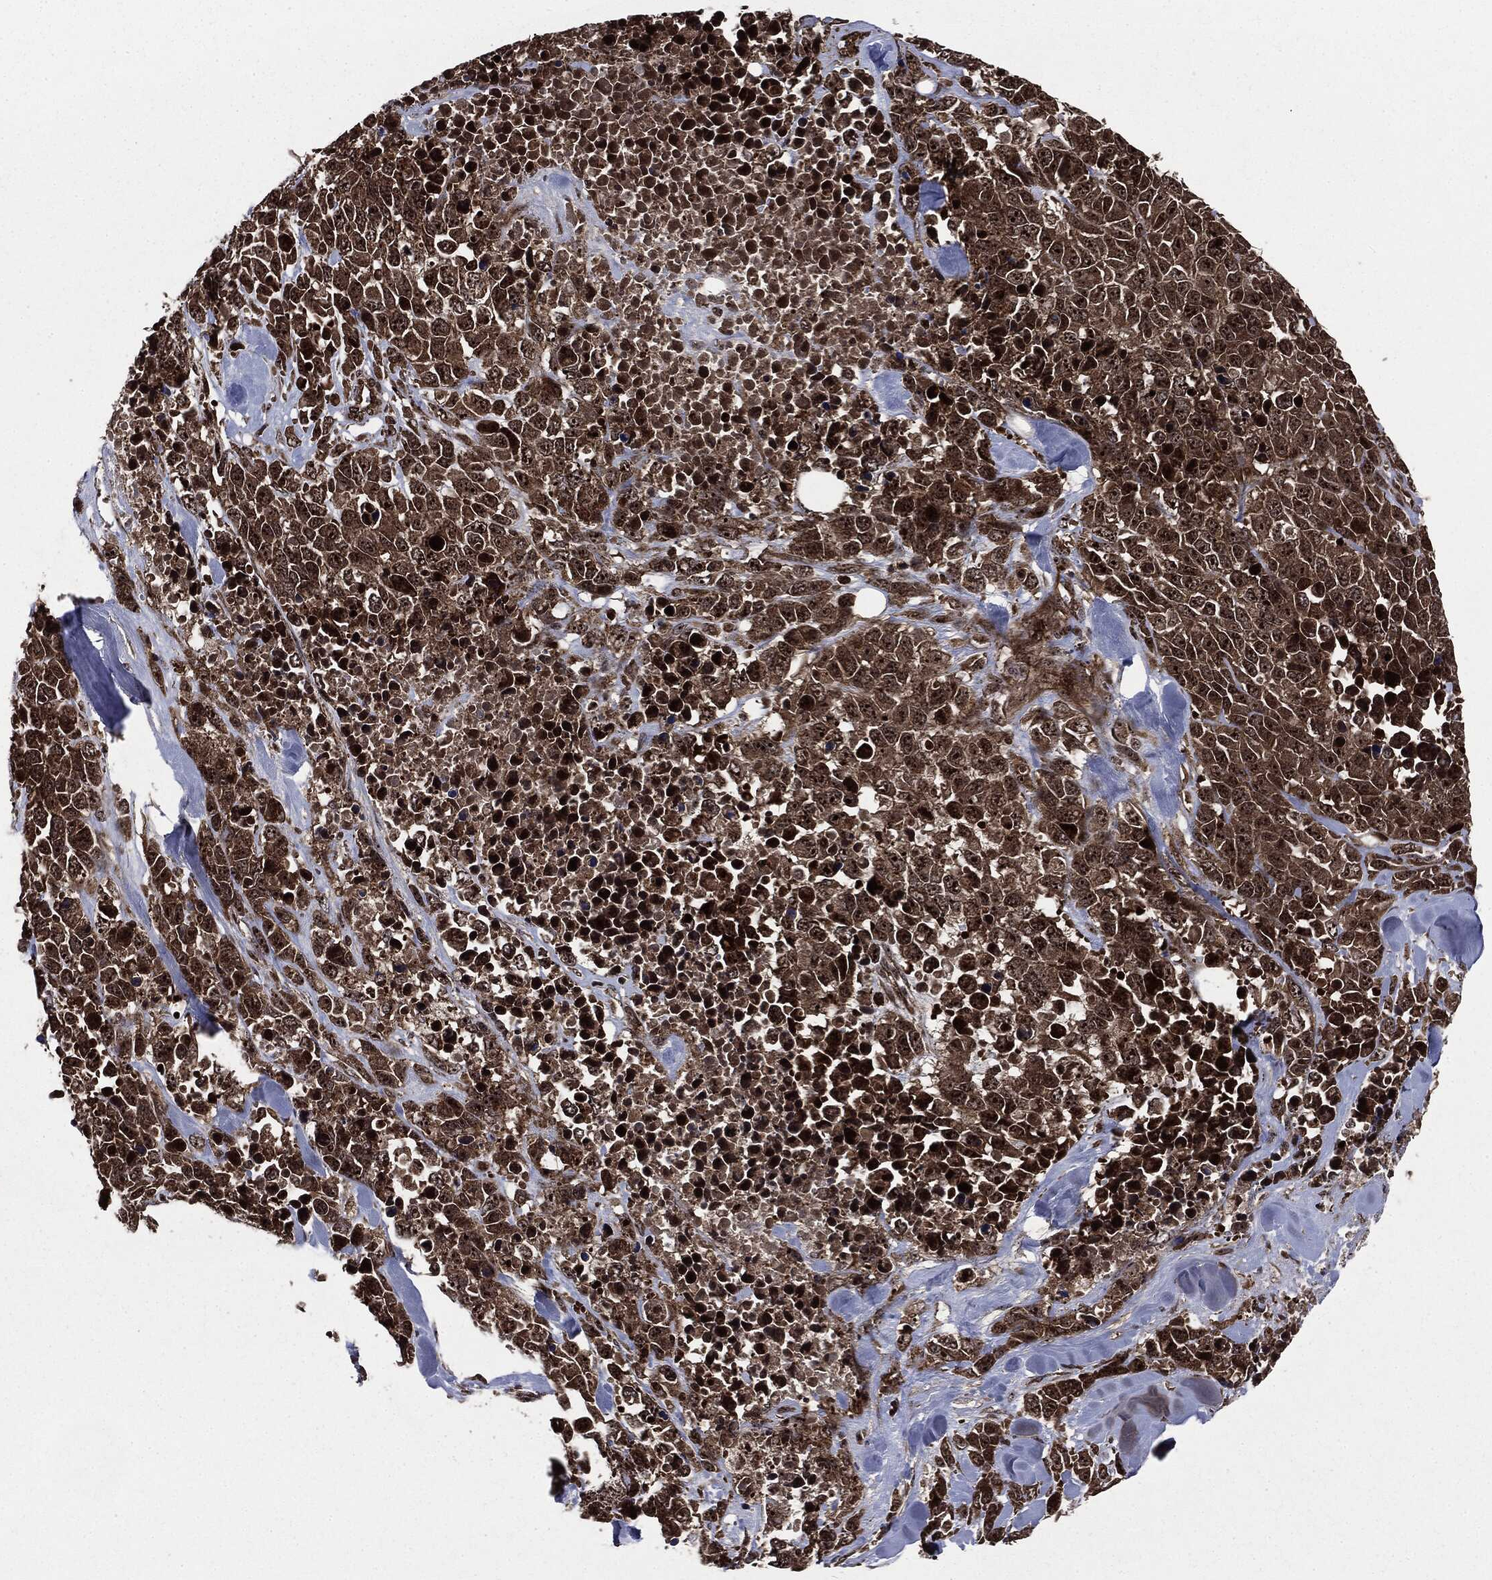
{"staining": {"intensity": "strong", "quantity": ">75%", "location": "cytoplasmic/membranous,nuclear"}, "tissue": "melanoma", "cell_type": "Tumor cells", "image_type": "cancer", "snomed": [{"axis": "morphology", "description": "Malignant melanoma, Metastatic site"}, {"axis": "topography", "description": "Skin"}], "caption": "The immunohistochemical stain shows strong cytoplasmic/membranous and nuclear expression in tumor cells of melanoma tissue.", "gene": "CARD6", "patient": {"sex": "male", "age": 84}}